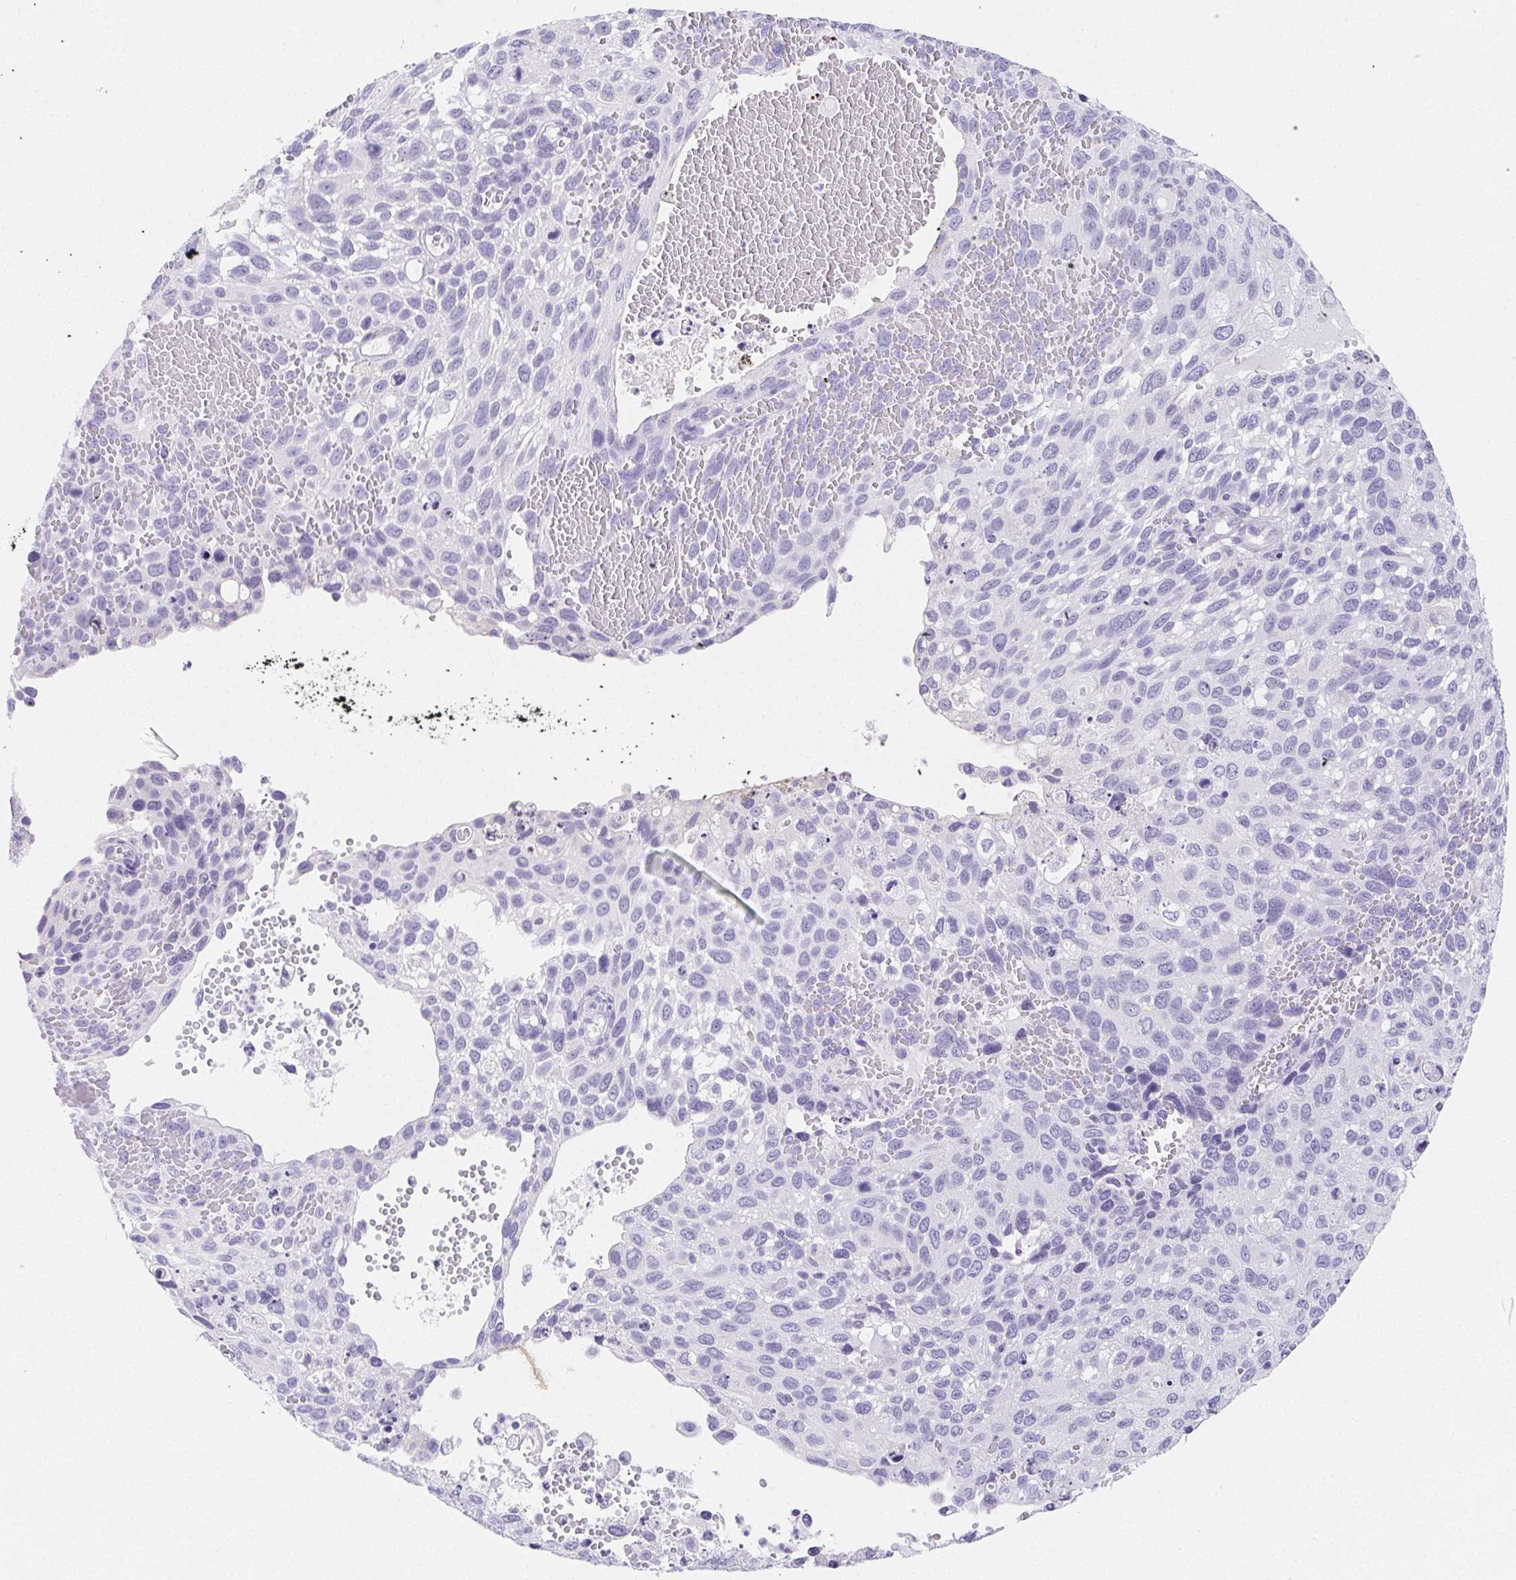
{"staining": {"intensity": "negative", "quantity": "none", "location": "none"}, "tissue": "cervical cancer", "cell_type": "Tumor cells", "image_type": "cancer", "snomed": [{"axis": "morphology", "description": "Squamous cell carcinoma, NOS"}, {"axis": "topography", "description": "Cervix"}], "caption": "IHC of human squamous cell carcinoma (cervical) shows no expression in tumor cells.", "gene": "HRC", "patient": {"sex": "female", "age": 70}}